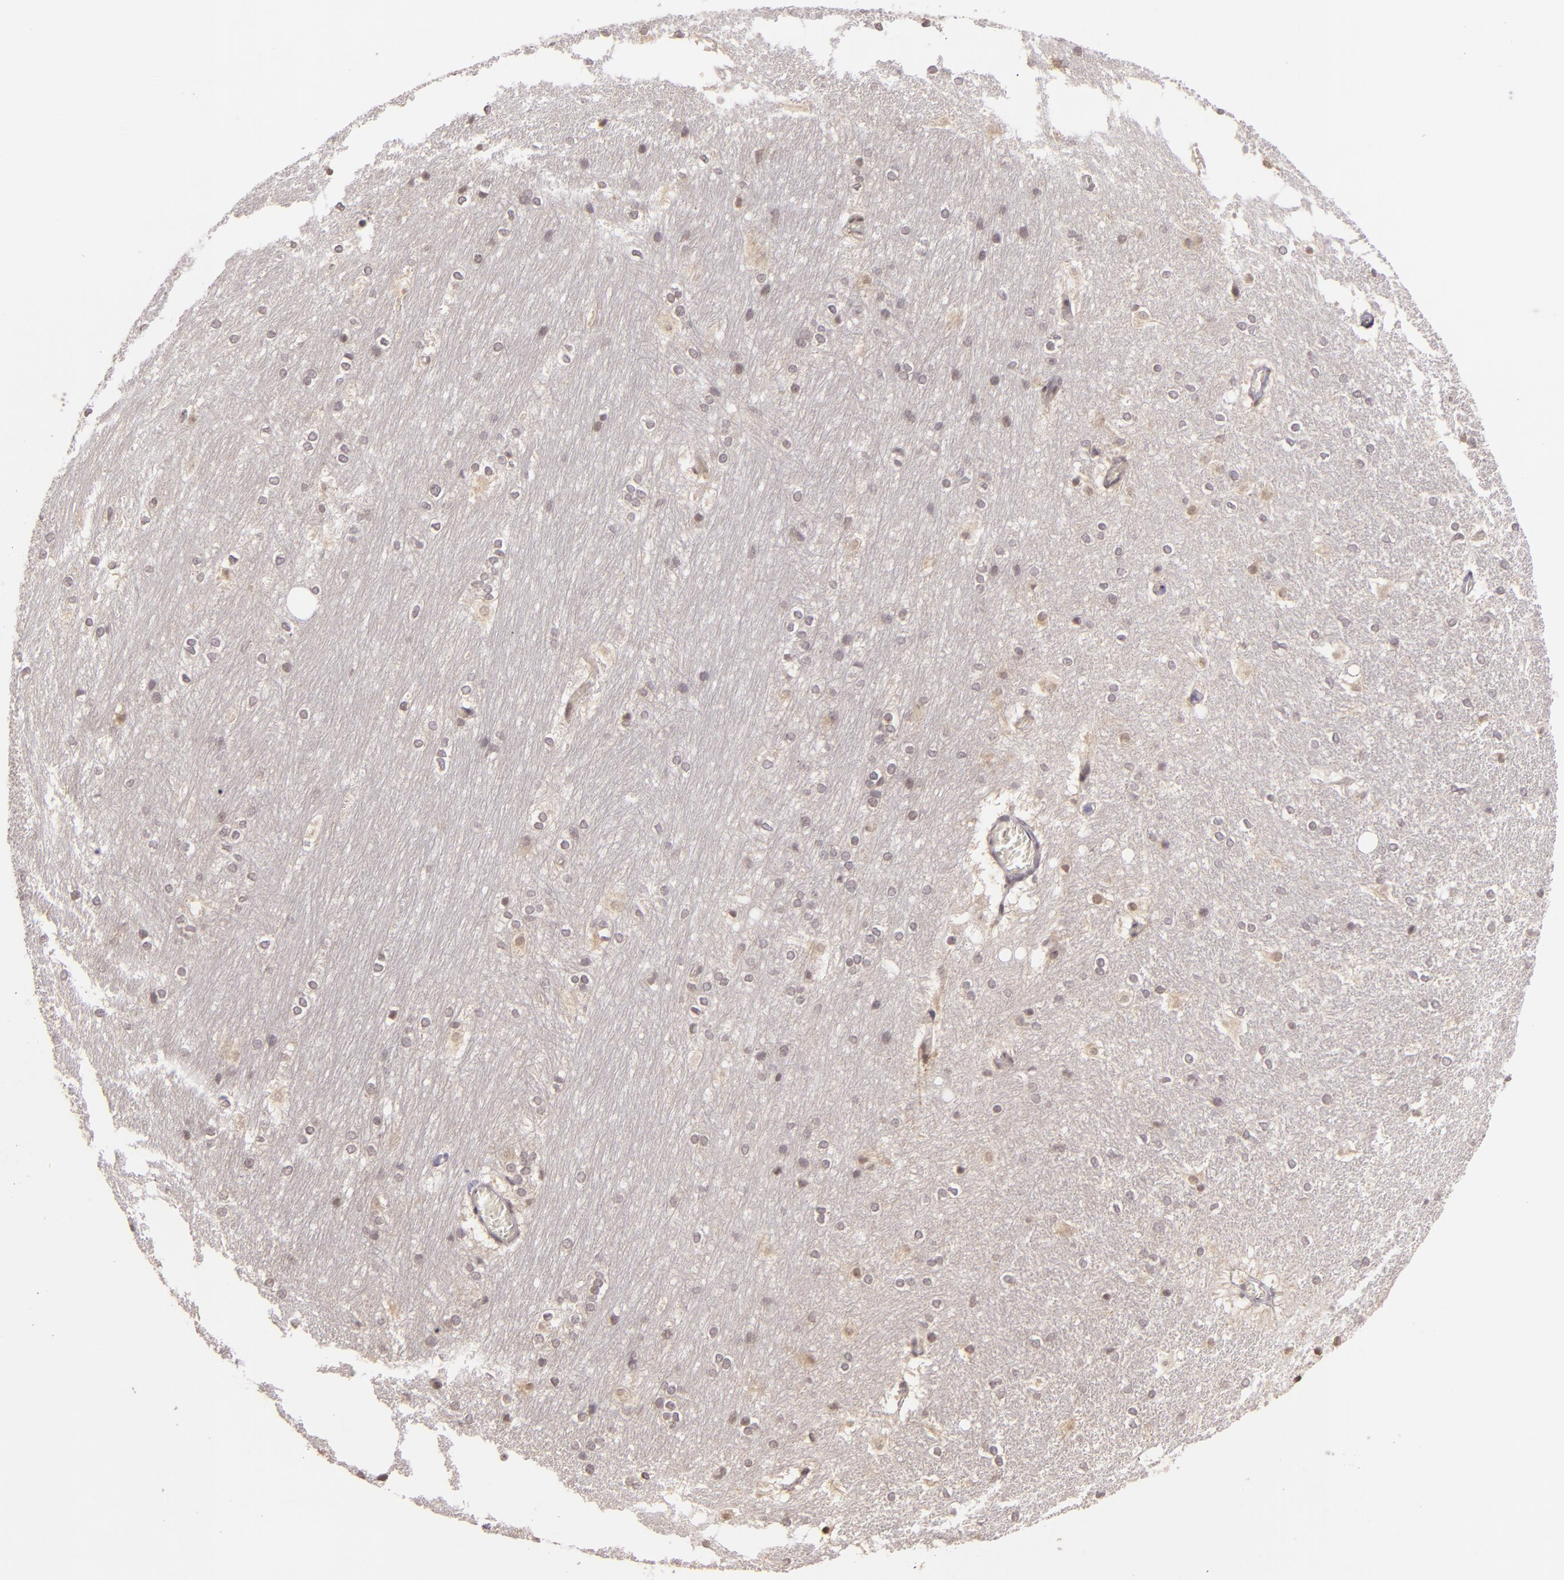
{"staining": {"intensity": "moderate", "quantity": "<25%", "location": "none"}, "tissue": "hippocampus", "cell_type": "Glial cells", "image_type": "normal", "snomed": [{"axis": "morphology", "description": "Normal tissue, NOS"}, {"axis": "topography", "description": "Hippocampus"}], "caption": "Immunohistochemistry staining of normal hippocampus, which demonstrates low levels of moderate None positivity in approximately <25% of glial cells indicating moderate None protein expression. The staining was performed using DAB (brown) for protein detection and nuclei were counterstained in hematoxylin (blue).", "gene": "AKAP6", "patient": {"sex": "female", "age": 19}}